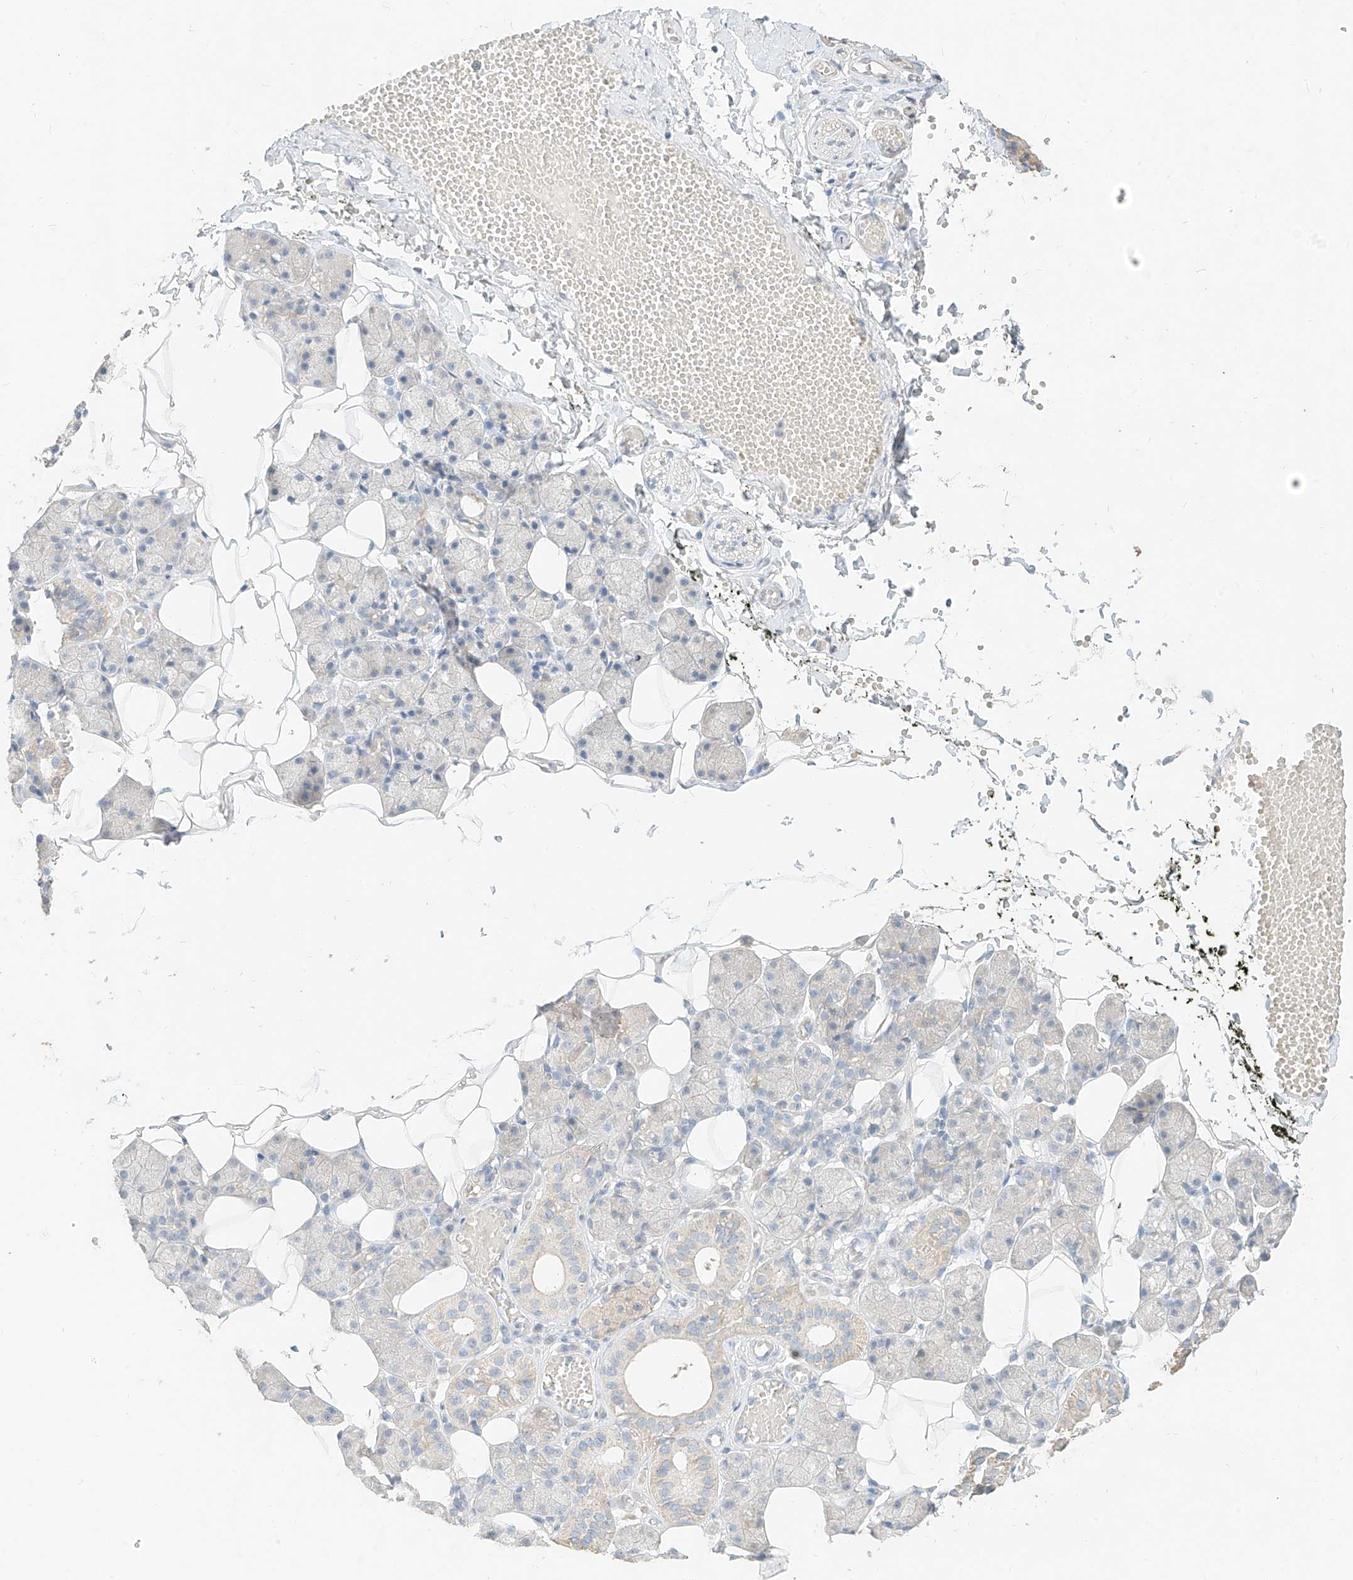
{"staining": {"intensity": "weak", "quantity": "<25%", "location": "cytoplasmic/membranous"}, "tissue": "salivary gland", "cell_type": "Glandular cells", "image_type": "normal", "snomed": [{"axis": "morphology", "description": "Normal tissue, NOS"}, {"axis": "topography", "description": "Salivary gland"}], "caption": "An image of human salivary gland is negative for staining in glandular cells. (Immunohistochemistry (ihc), brightfield microscopy, high magnification).", "gene": "ZZEF1", "patient": {"sex": "female", "age": 33}}